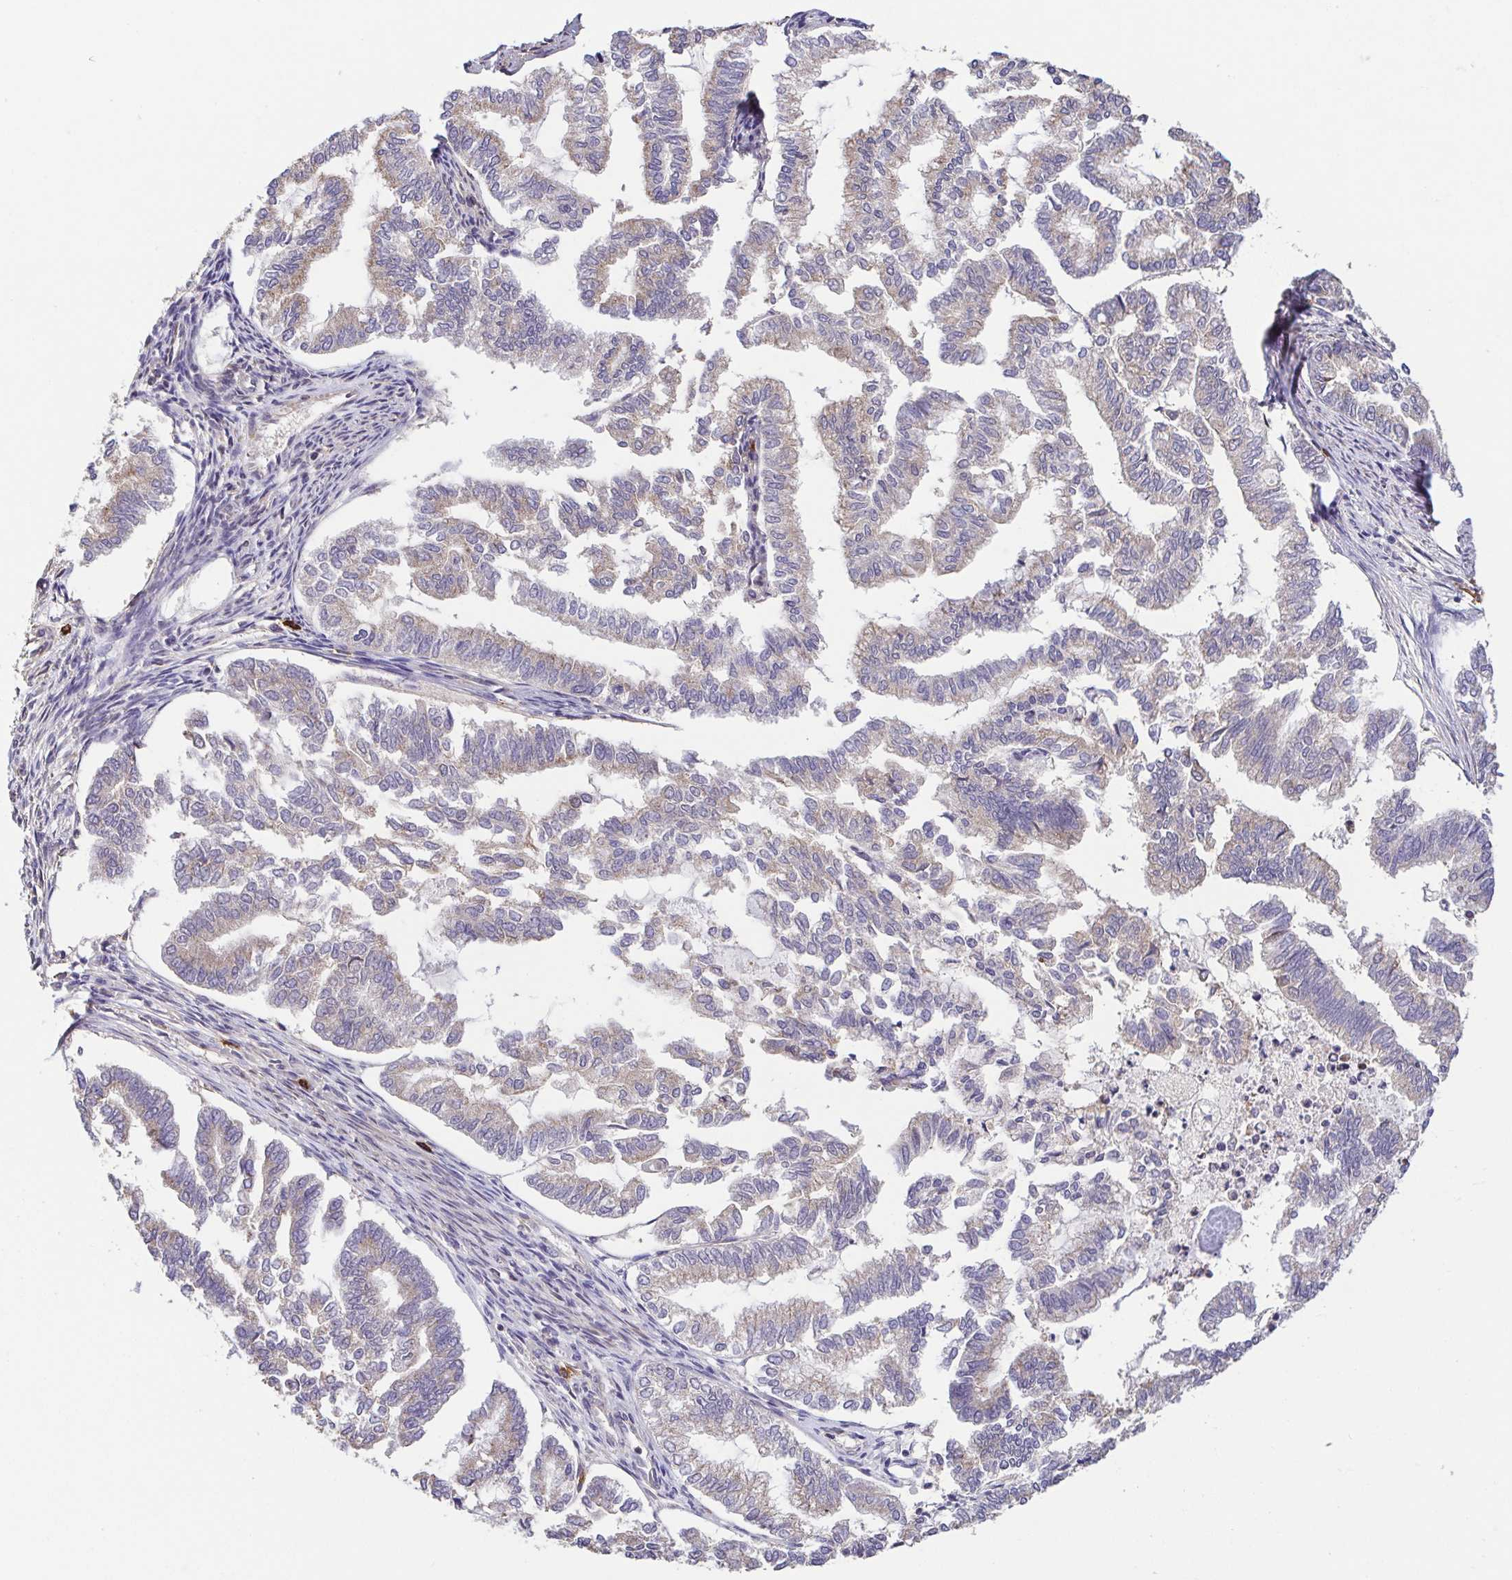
{"staining": {"intensity": "weak", "quantity": "25%-75%", "location": "cytoplasmic/membranous"}, "tissue": "endometrial cancer", "cell_type": "Tumor cells", "image_type": "cancer", "snomed": [{"axis": "morphology", "description": "Adenocarcinoma, NOS"}, {"axis": "topography", "description": "Endometrium"}], "caption": "Human endometrial adenocarcinoma stained for a protein (brown) displays weak cytoplasmic/membranous positive expression in approximately 25%-75% of tumor cells.", "gene": "PREPL", "patient": {"sex": "female", "age": 79}}